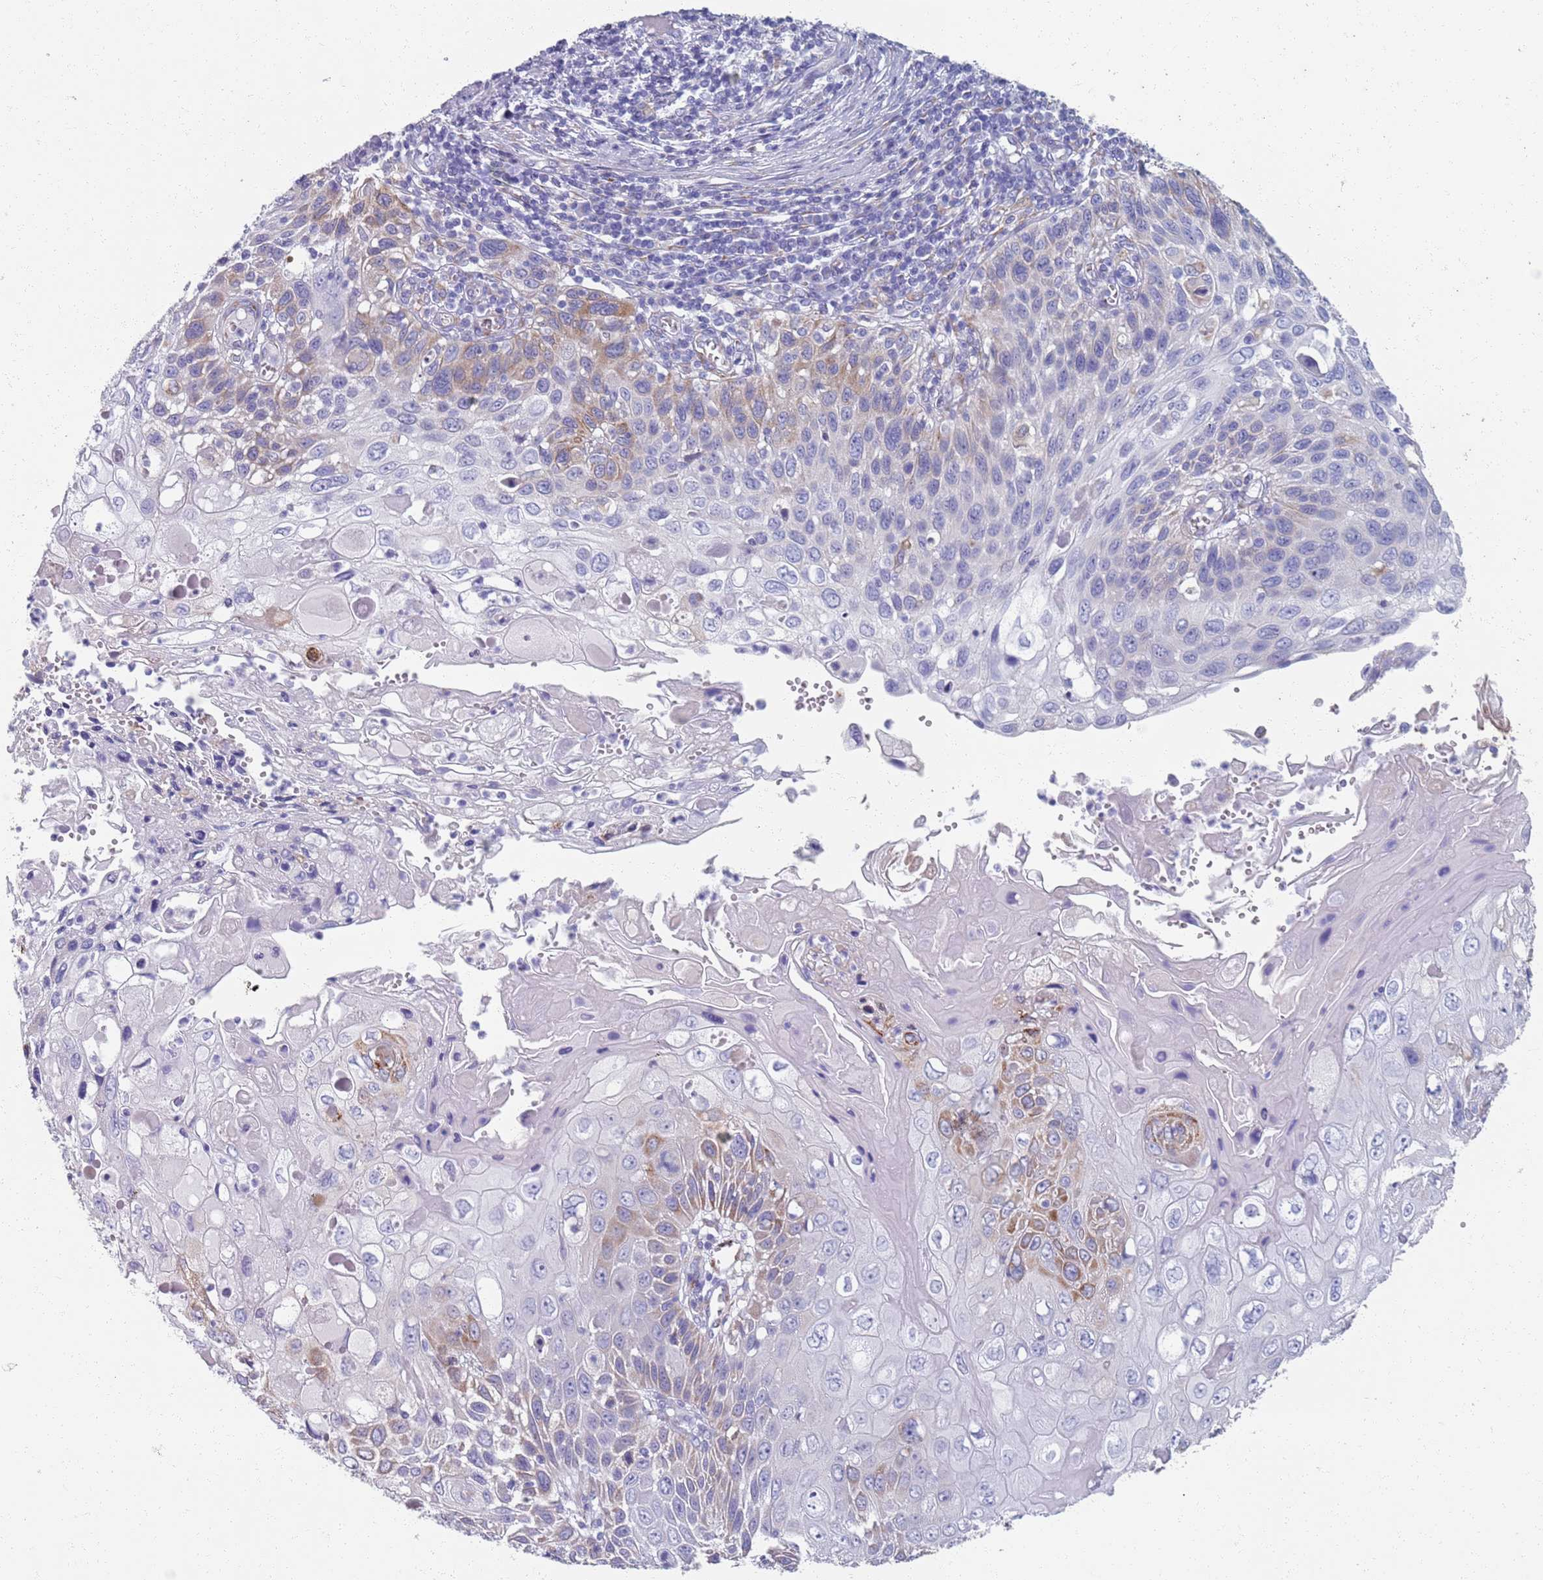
{"staining": {"intensity": "weak", "quantity": "<25%", "location": "cytoplasmic/membranous"}, "tissue": "cervical cancer", "cell_type": "Tumor cells", "image_type": "cancer", "snomed": [{"axis": "morphology", "description": "Squamous cell carcinoma, NOS"}, {"axis": "topography", "description": "Cervix"}], "caption": "Immunohistochemistry image of human squamous cell carcinoma (cervical) stained for a protein (brown), which shows no positivity in tumor cells. The staining is performed using DAB brown chromogen with nuclei counter-stained in using hematoxylin.", "gene": "PLOD1", "patient": {"sex": "female", "age": 70}}